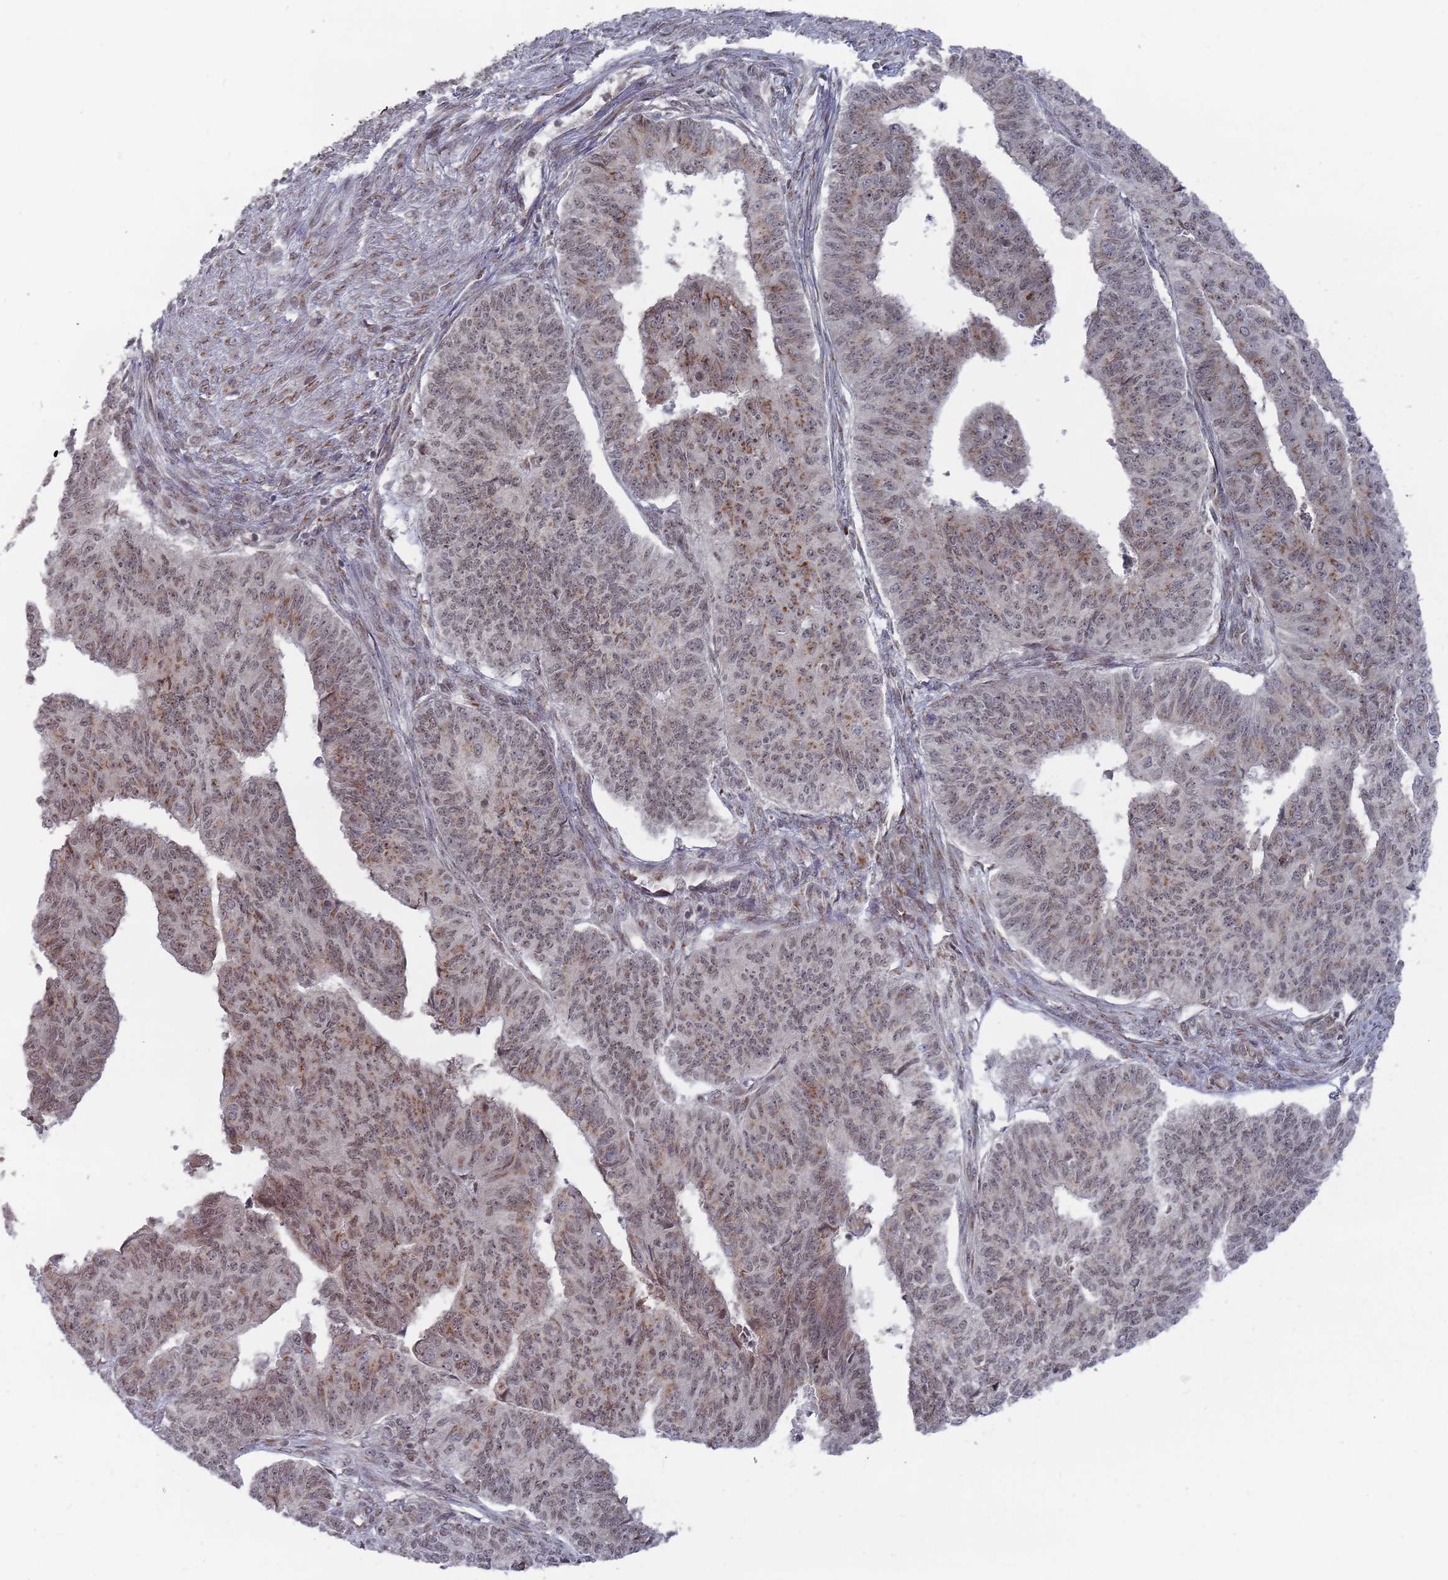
{"staining": {"intensity": "weak", "quantity": ">75%", "location": "cytoplasmic/membranous"}, "tissue": "endometrial cancer", "cell_type": "Tumor cells", "image_type": "cancer", "snomed": [{"axis": "morphology", "description": "Adenocarcinoma, NOS"}, {"axis": "topography", "description": "Endometrium"}], "caption": "Approximately >75% of tumor cells in adenocarcinoma (endometrial) exhibit weak cytoplasmic/membranous protein positivity as visualized by brown immunohistochemical staining.", "gene": "FMO4", "patient": {"sex": "female", "age": 32}}